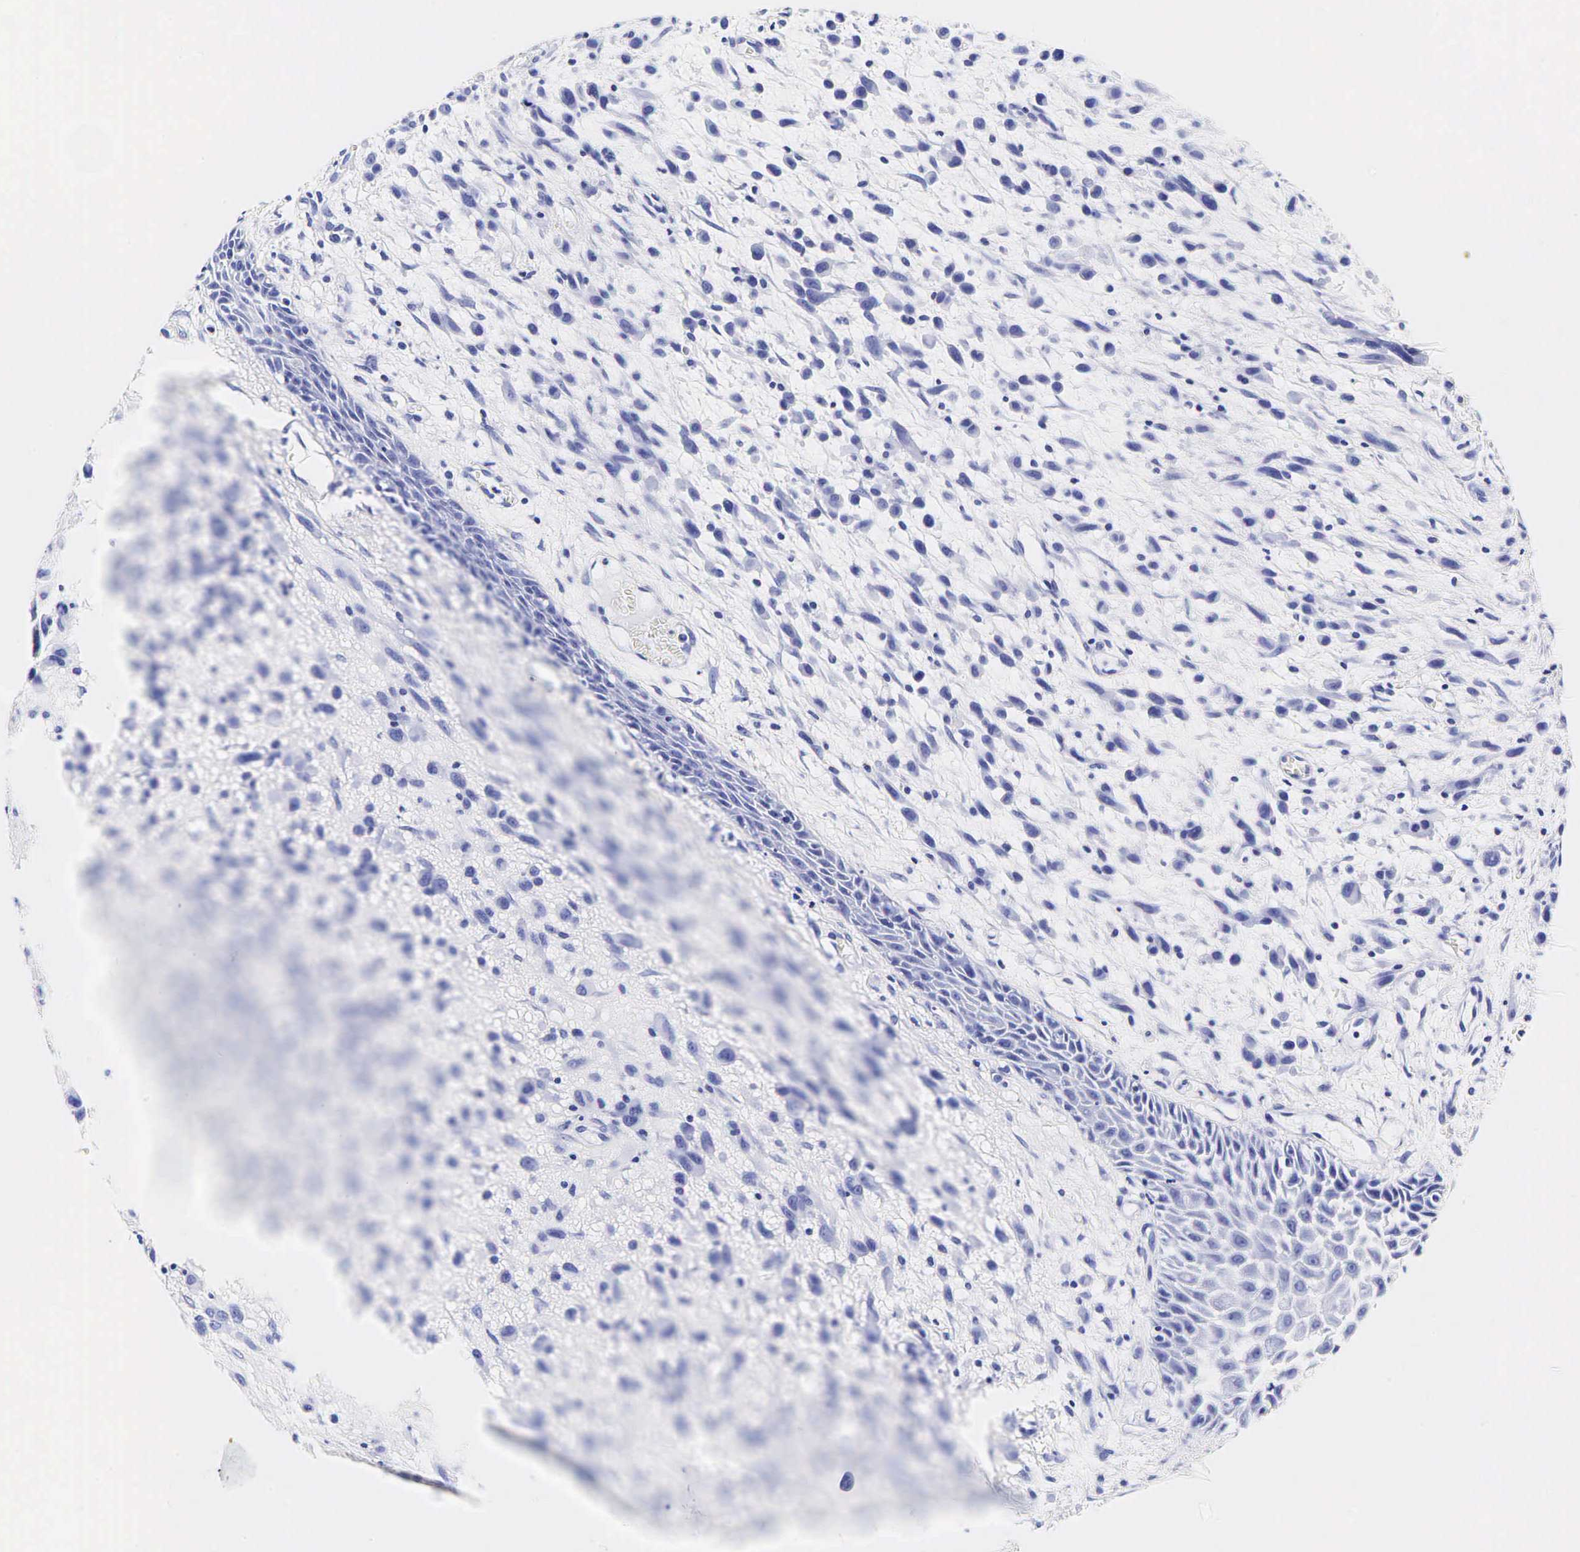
{"staining": {"intensity": "negative", "quantity": "none", "location": "none"}, "tissue": "melanoma", "cell_type": "Tumor cells", "image_type": "cancer", "snomed": [{"axis": "morphology", "description": "Malignant melanoma, NOS"}, {"axis": "topography", "description": "Skin"}], "caption": "An image of human malignant melanoma is negative for staining in tumor cells.", "gene": "GAST", "patient": {"sex": "male", "age": 51}}